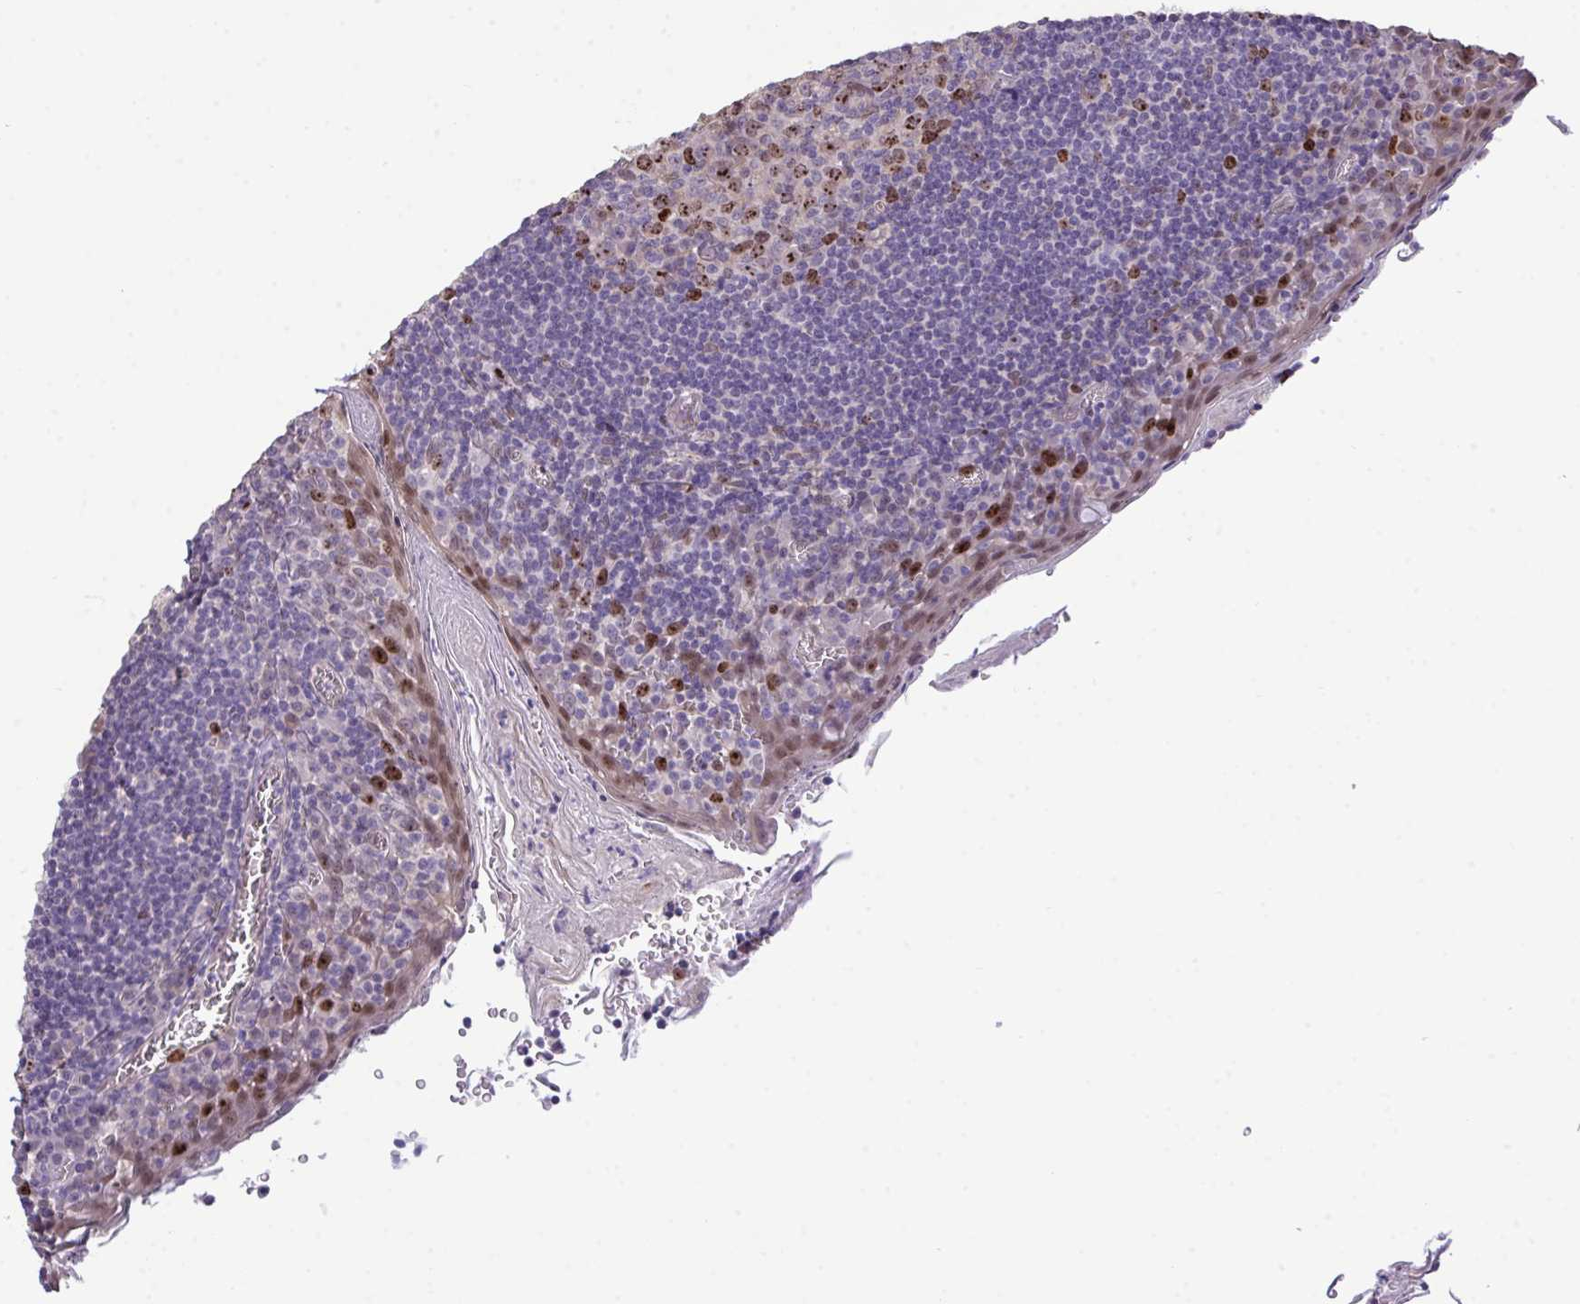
{"staining": {"intensity": "moderate", "quantity": "25%-75%", "location": "nuclear"}, "tissue": "tonsil", "cell_type": "Germinal center cells", "image_type": "normal", "snomed": [{"axis": "morphology", "description": "Normal tissue, NOS"}, {"axis": "topography", "description": "Tonsil"}], "caption": "Tonsil stained for a protein exhibits moderate nuclear positivity in germinal center cells. (Brightfield microscopy of DAB IHC at high magnification).", "gene": "SETD7", "patient": {"sex": "male", "age": 27}}